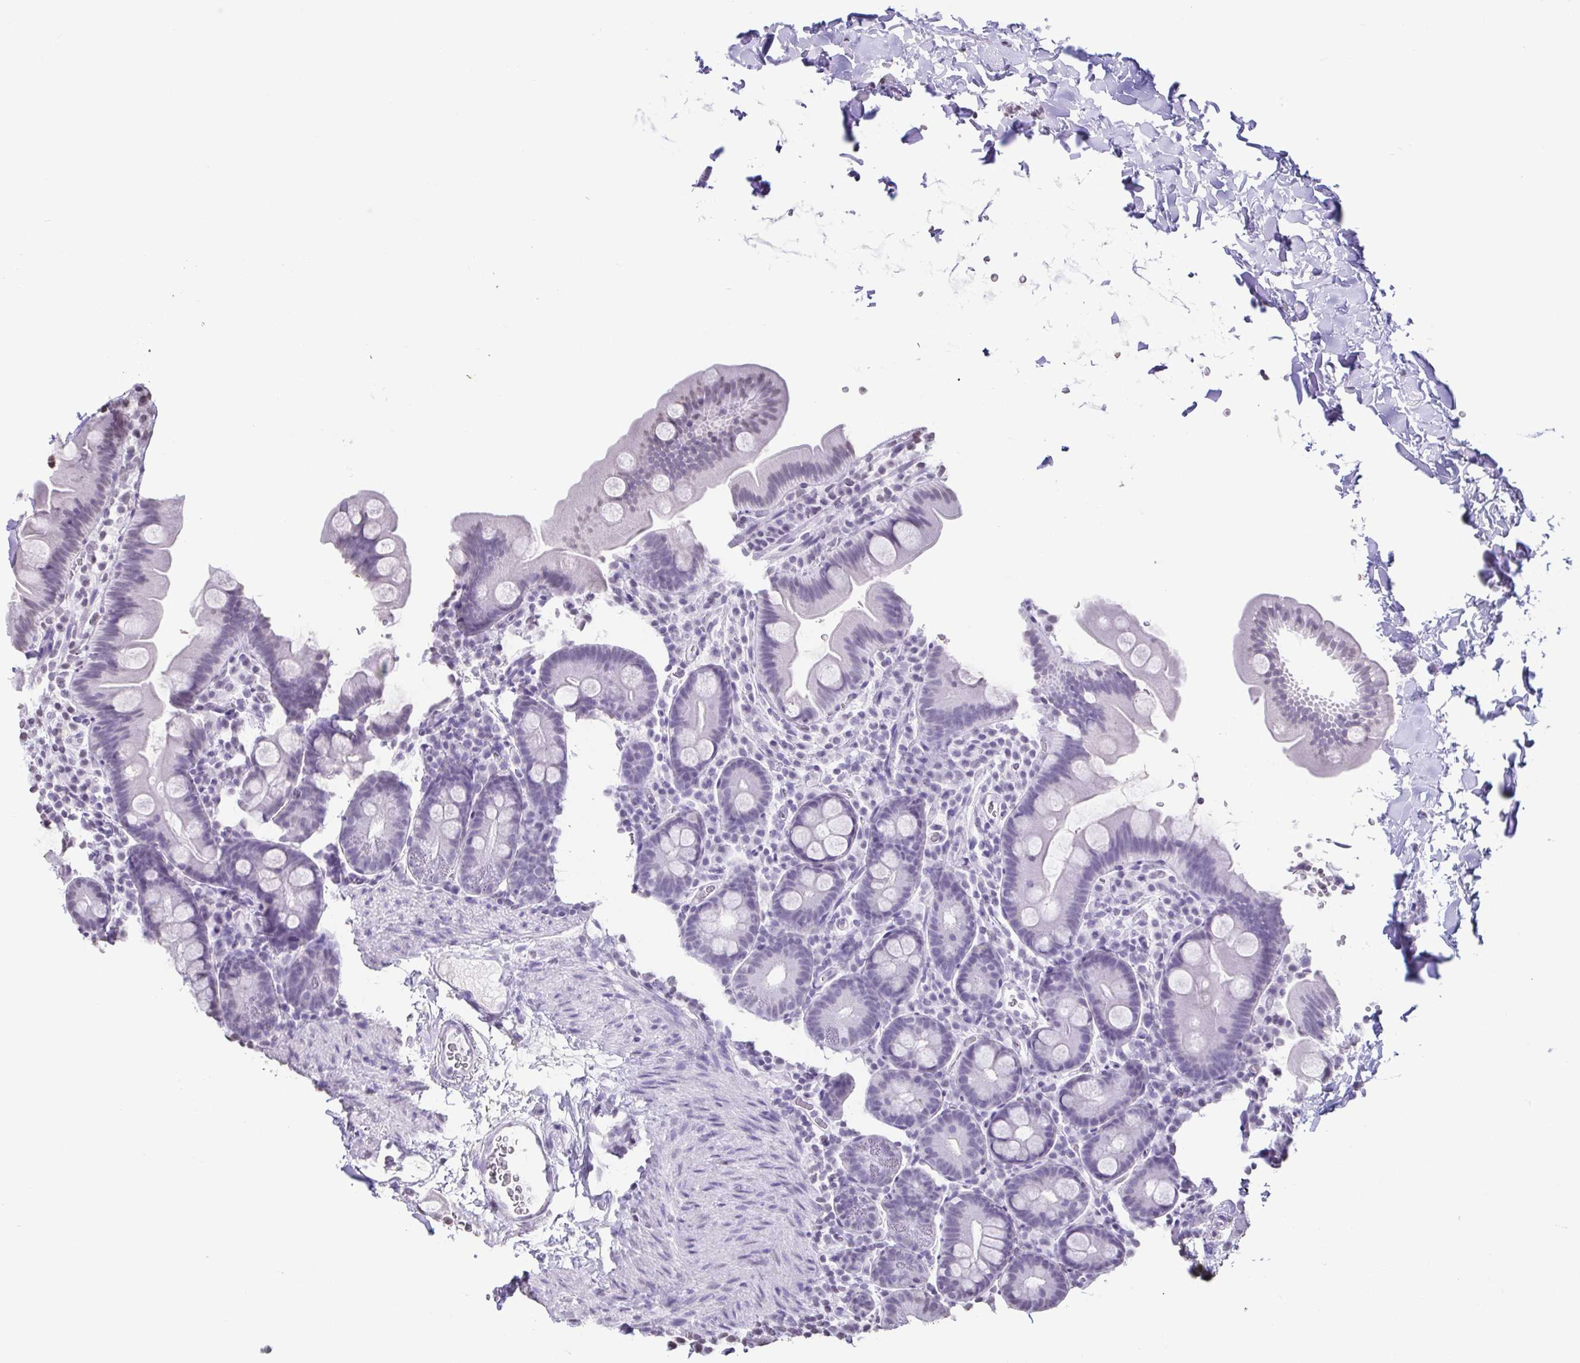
{"staining": {"intensity": "negative", "quantity": "none", "location": "none"}, "tissue": "small intestine", "cell_type": "Glandular cells", "image_type": "normal", "snomed": [{"axis": "morphology", "description": "Normal tissue, NOS"}, {"axis": "topography", "description": "Small intestine"}], "caption": "DAB (3,3'-diaminobenzidine) immunohistochemical staining of unremarkable small intestine displays no significant positivity in glandular cells. (DAB (3,3'-diaminobenzidine) IHC visualized using brightfield microscopy, high magnification).", "gene": "VCX2", "patient": {"sex": "female", "age": 68}}